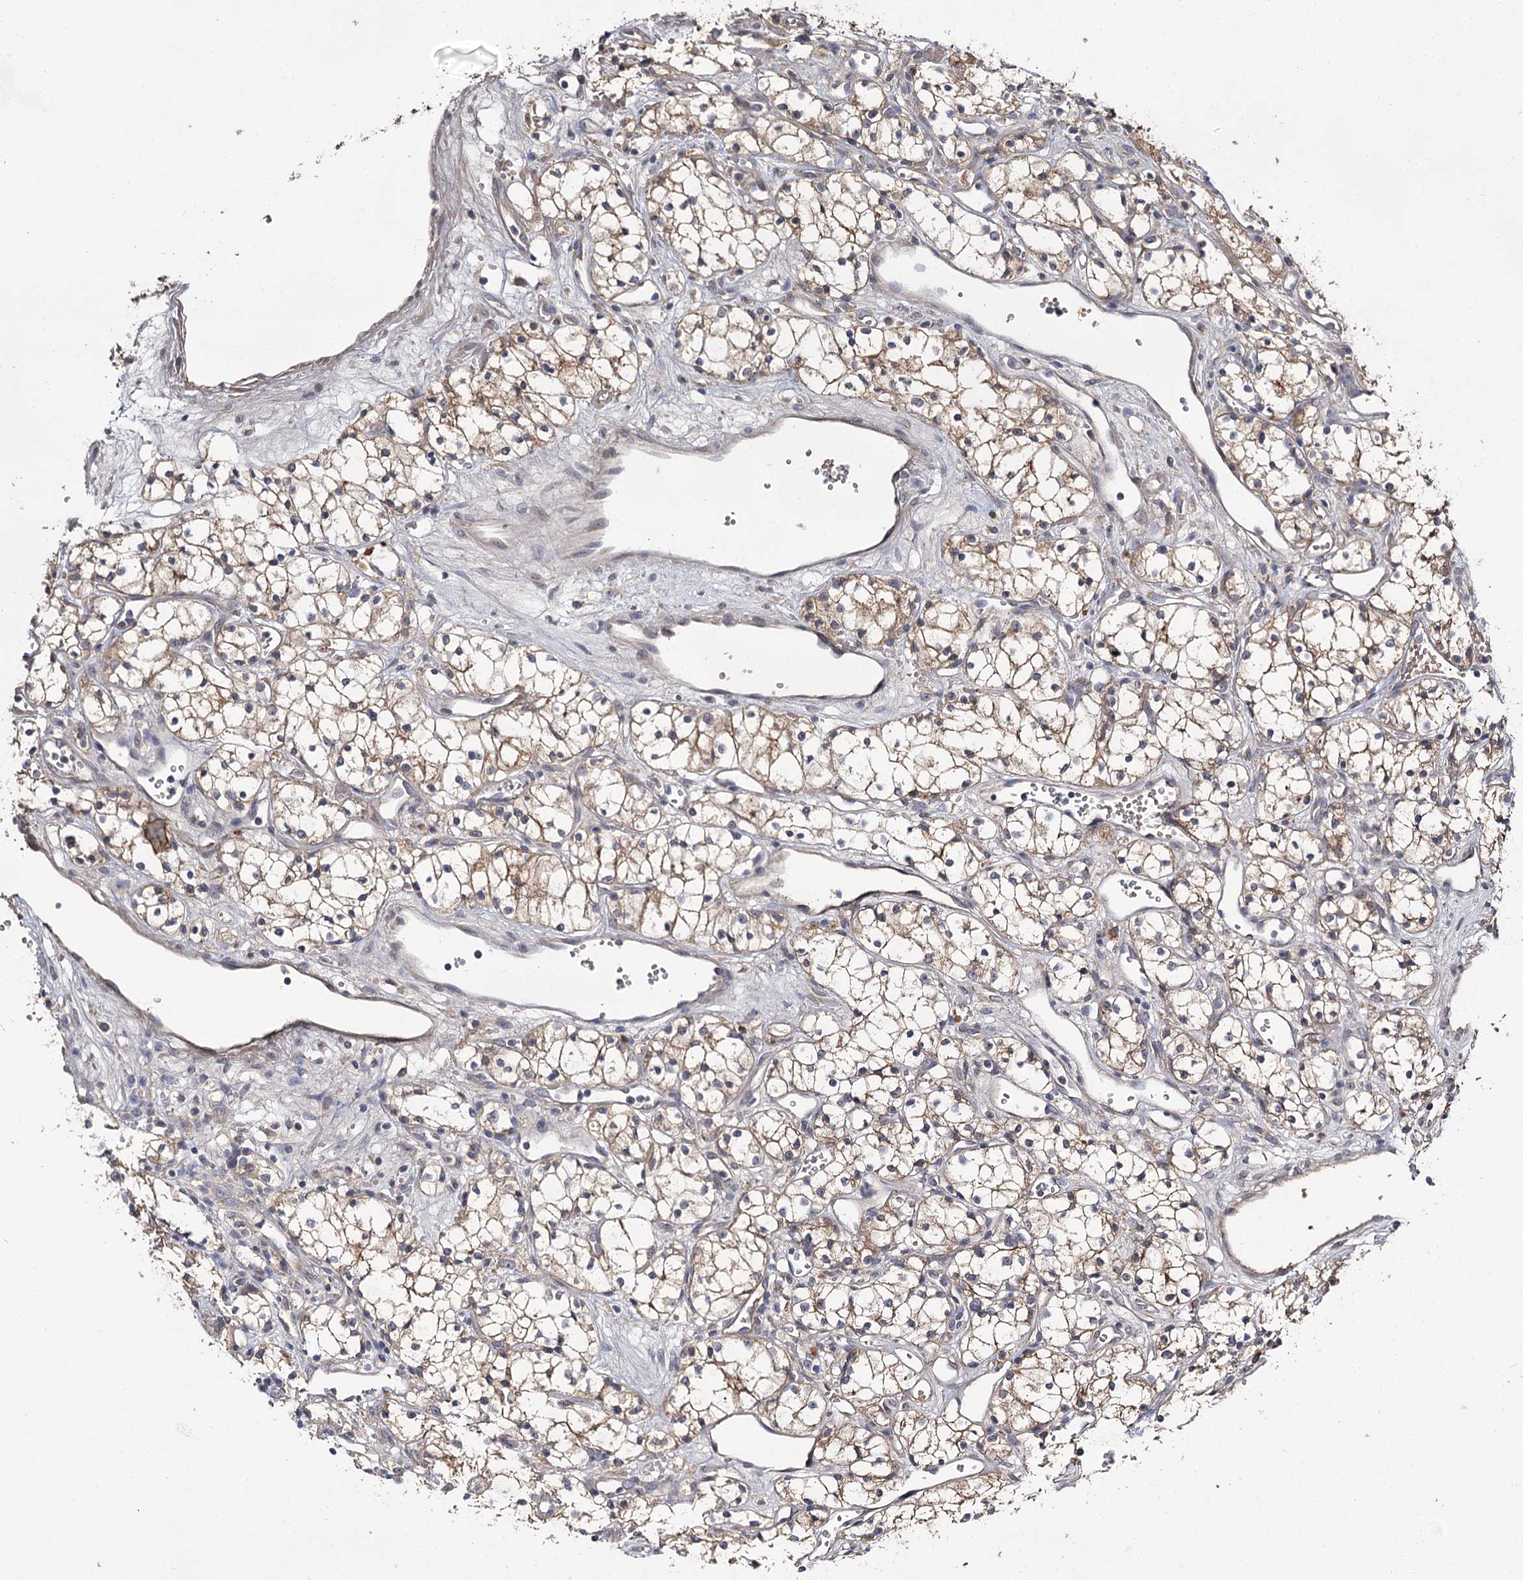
{"staining": {"intensity": "weak", "quantity": ">75%", "location": "cytoplasmic/membranous"}, "tissue": "renal cancer", "cell_type": "Tumor cells", "image_type": "cancer", "snomed": [{"axis": "morphology", "description": "Adenocarcinoma, NOS"}, {"axis": "topography", "description": "Kidney"}], "caption": "High-power microscopy captured an IHC image of adenocarcinoma (renal), revealing weak cytoplasmic/membranous staining in approximately >75% of tumor cells.", "gene": "MFN1", "patient": {"sex": "male", "age": 59}}